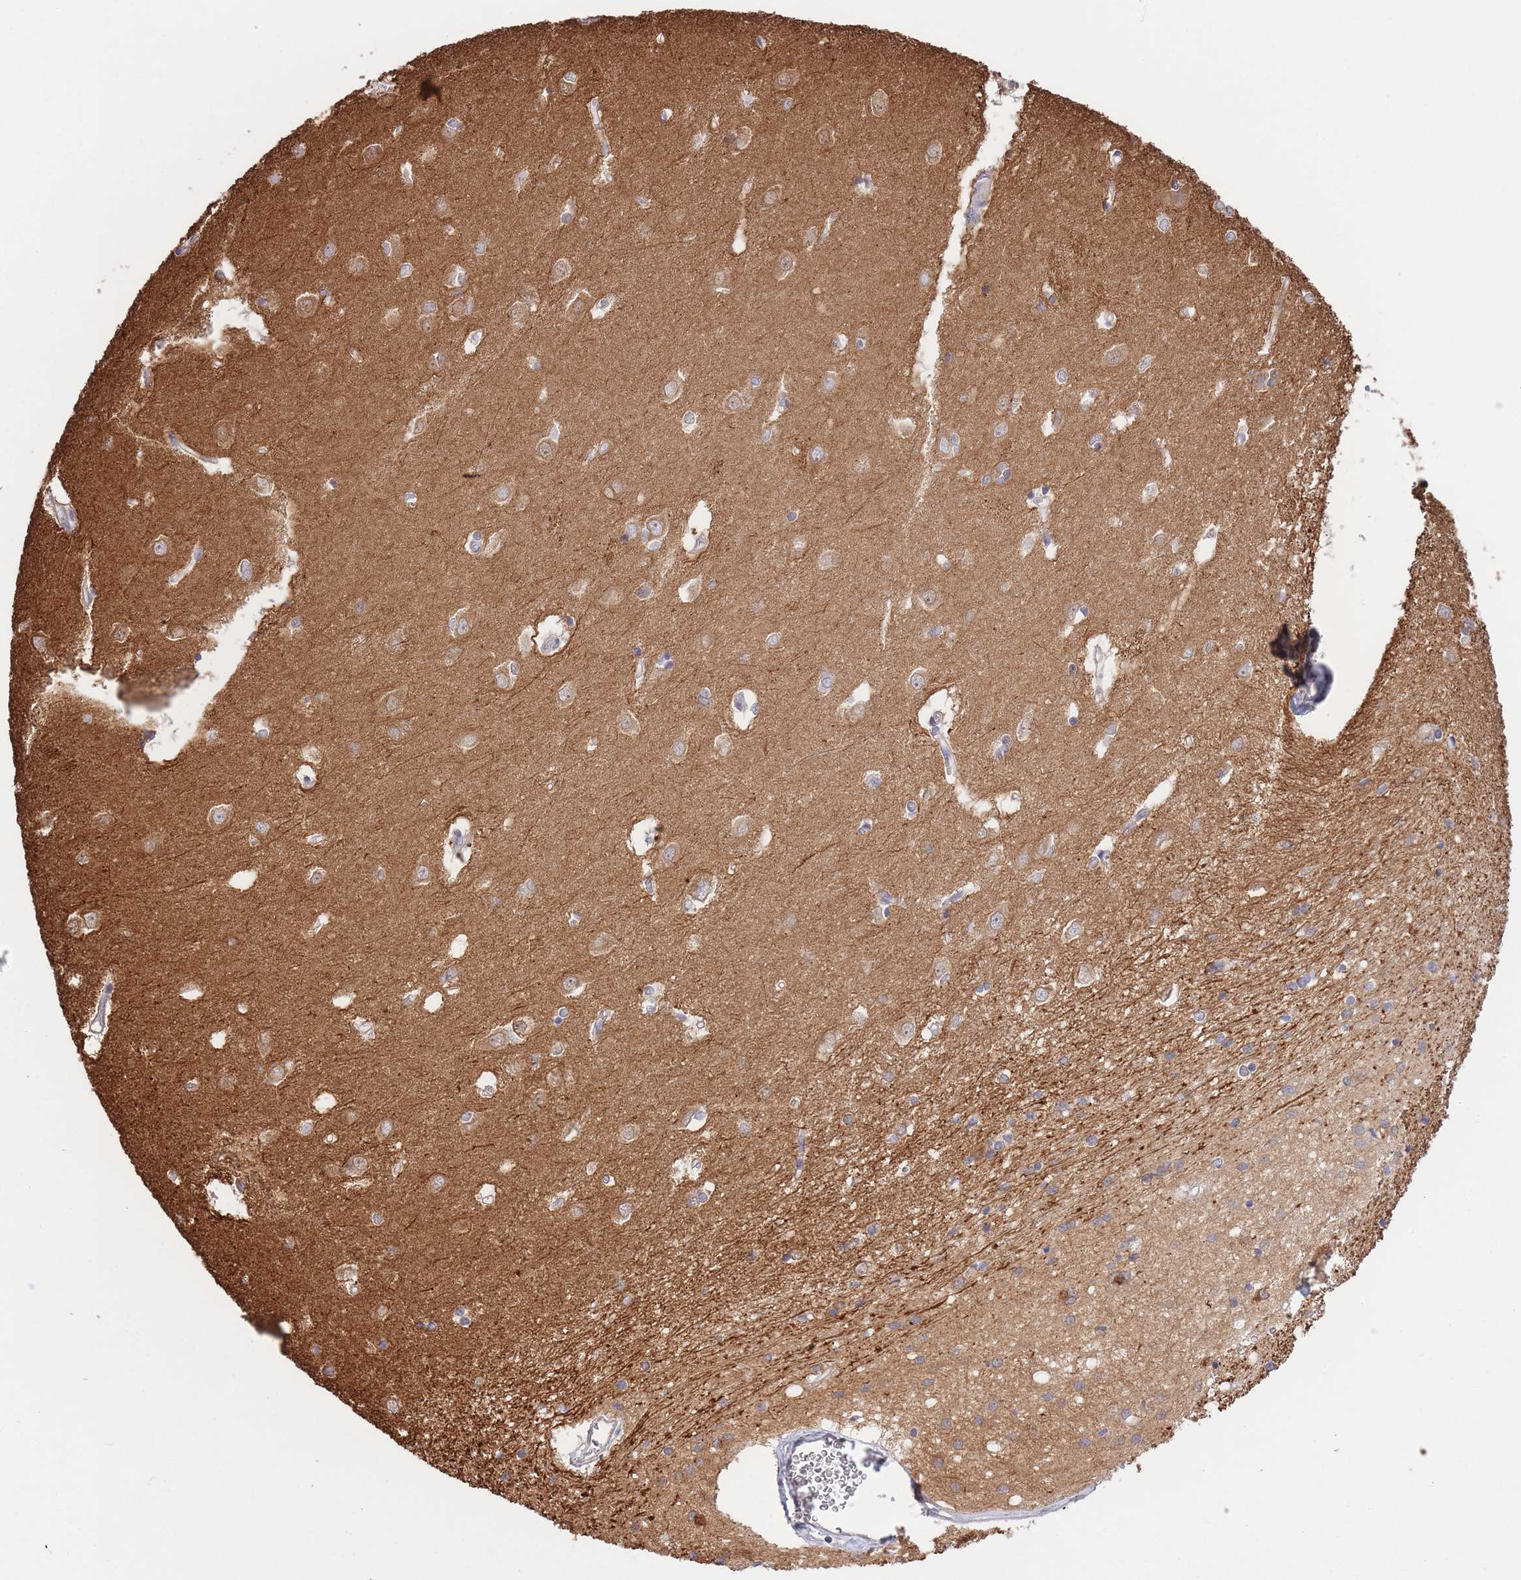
{"staining": {"intensity": "weak", "quantity": "<25%", "location": "cytoplasmic/membranous"}, "tissue": "caudate", "cell_type": "Glial cells", "image_type": "normal", "snomed": [{"axis": "morphology", "description": "Normal tissue, NOS"}, {"axis": "topography", "description": "Lateral ventricle wall"}], "caption": "There is no significant staining in glial cells of caudate. (Brightfield microscopy of DAB IHC at high magnification).", "gene": "EXOSC8", "patient": {"sex": "male", "age": 37}}